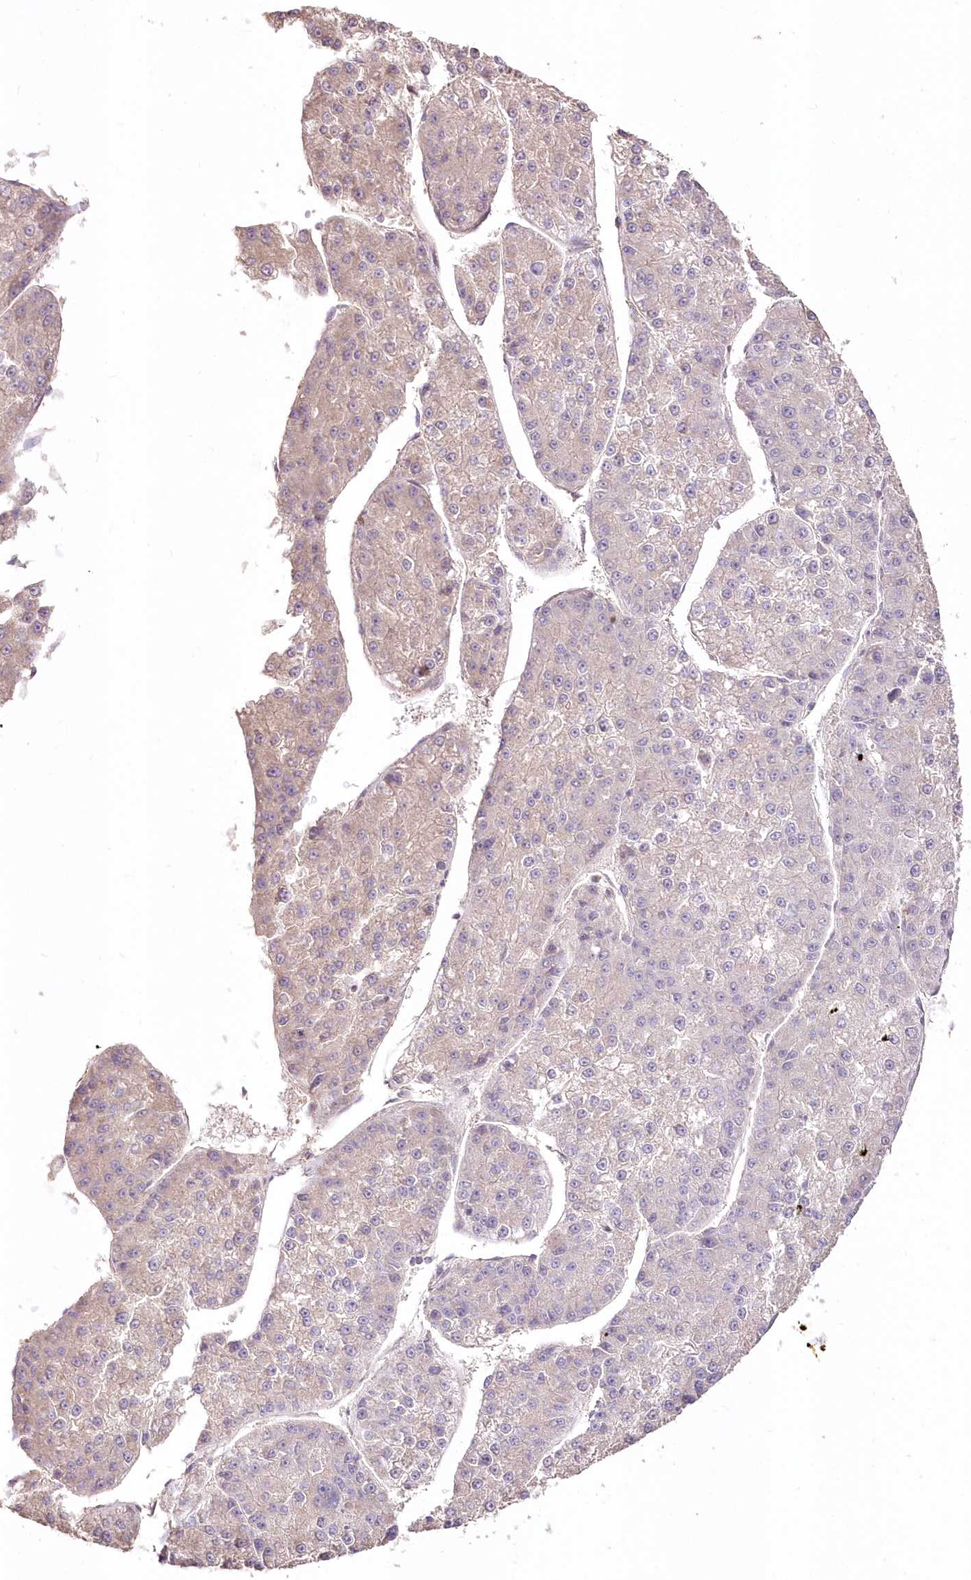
{"staining": {"intensity": "negative", "quantity": "none", "location": "none"}, "tissue": "liver cancer", "cell_type": "Tumor cells", "image_type": "cancer", "snomed": [{"axis": "morphology", "description": "Carcinoma, Hepatocellular, NOS"}, {"axis": "topography", "description": "Liver"}], "caption": "Photomicrograph shows no significant protein positivity in tumor cells of liver cancer.", "gene": "STK17B", "patient": {"sex": "female", "age": 73}}